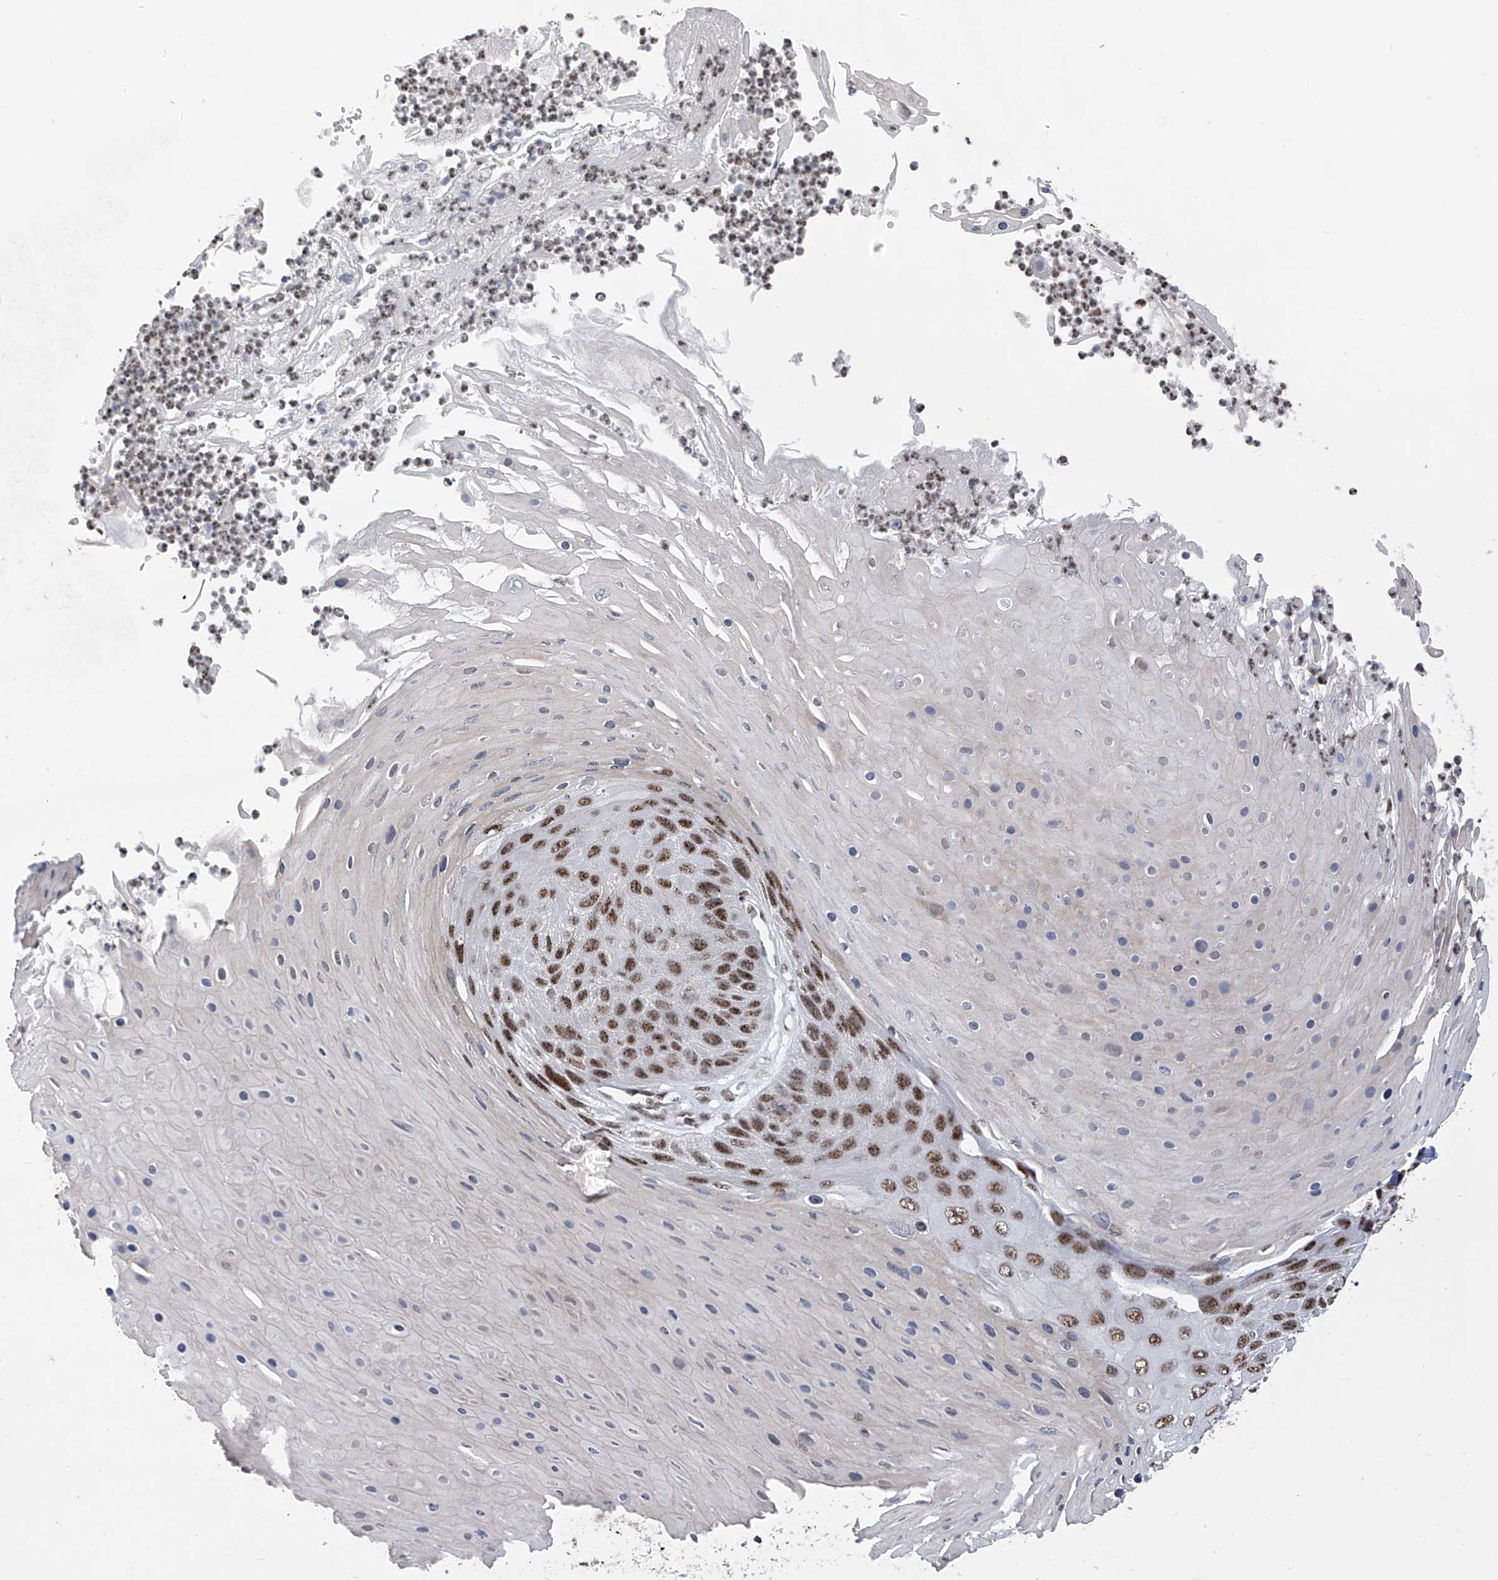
{"staining": {"intensity": "strong", "quantity": ">75%", "location": "nuclear"}, "tissue": "skin cancer", "cell_type": "Tumor cells", "image_type": "cancer", "snomed": [{"axis": "morphology", "description": "Squamous cell carcinoma, NOS"}, {"axis": "topography", "description": "Skin"}], "caption": "Tumor cells demonstrate high levels of strong nuclear positivity in about >75% of cells in human skin cancer (squamous cell carcinoma).", "gene": "APLF", "patient": {"sex": "female", "age": 88}}